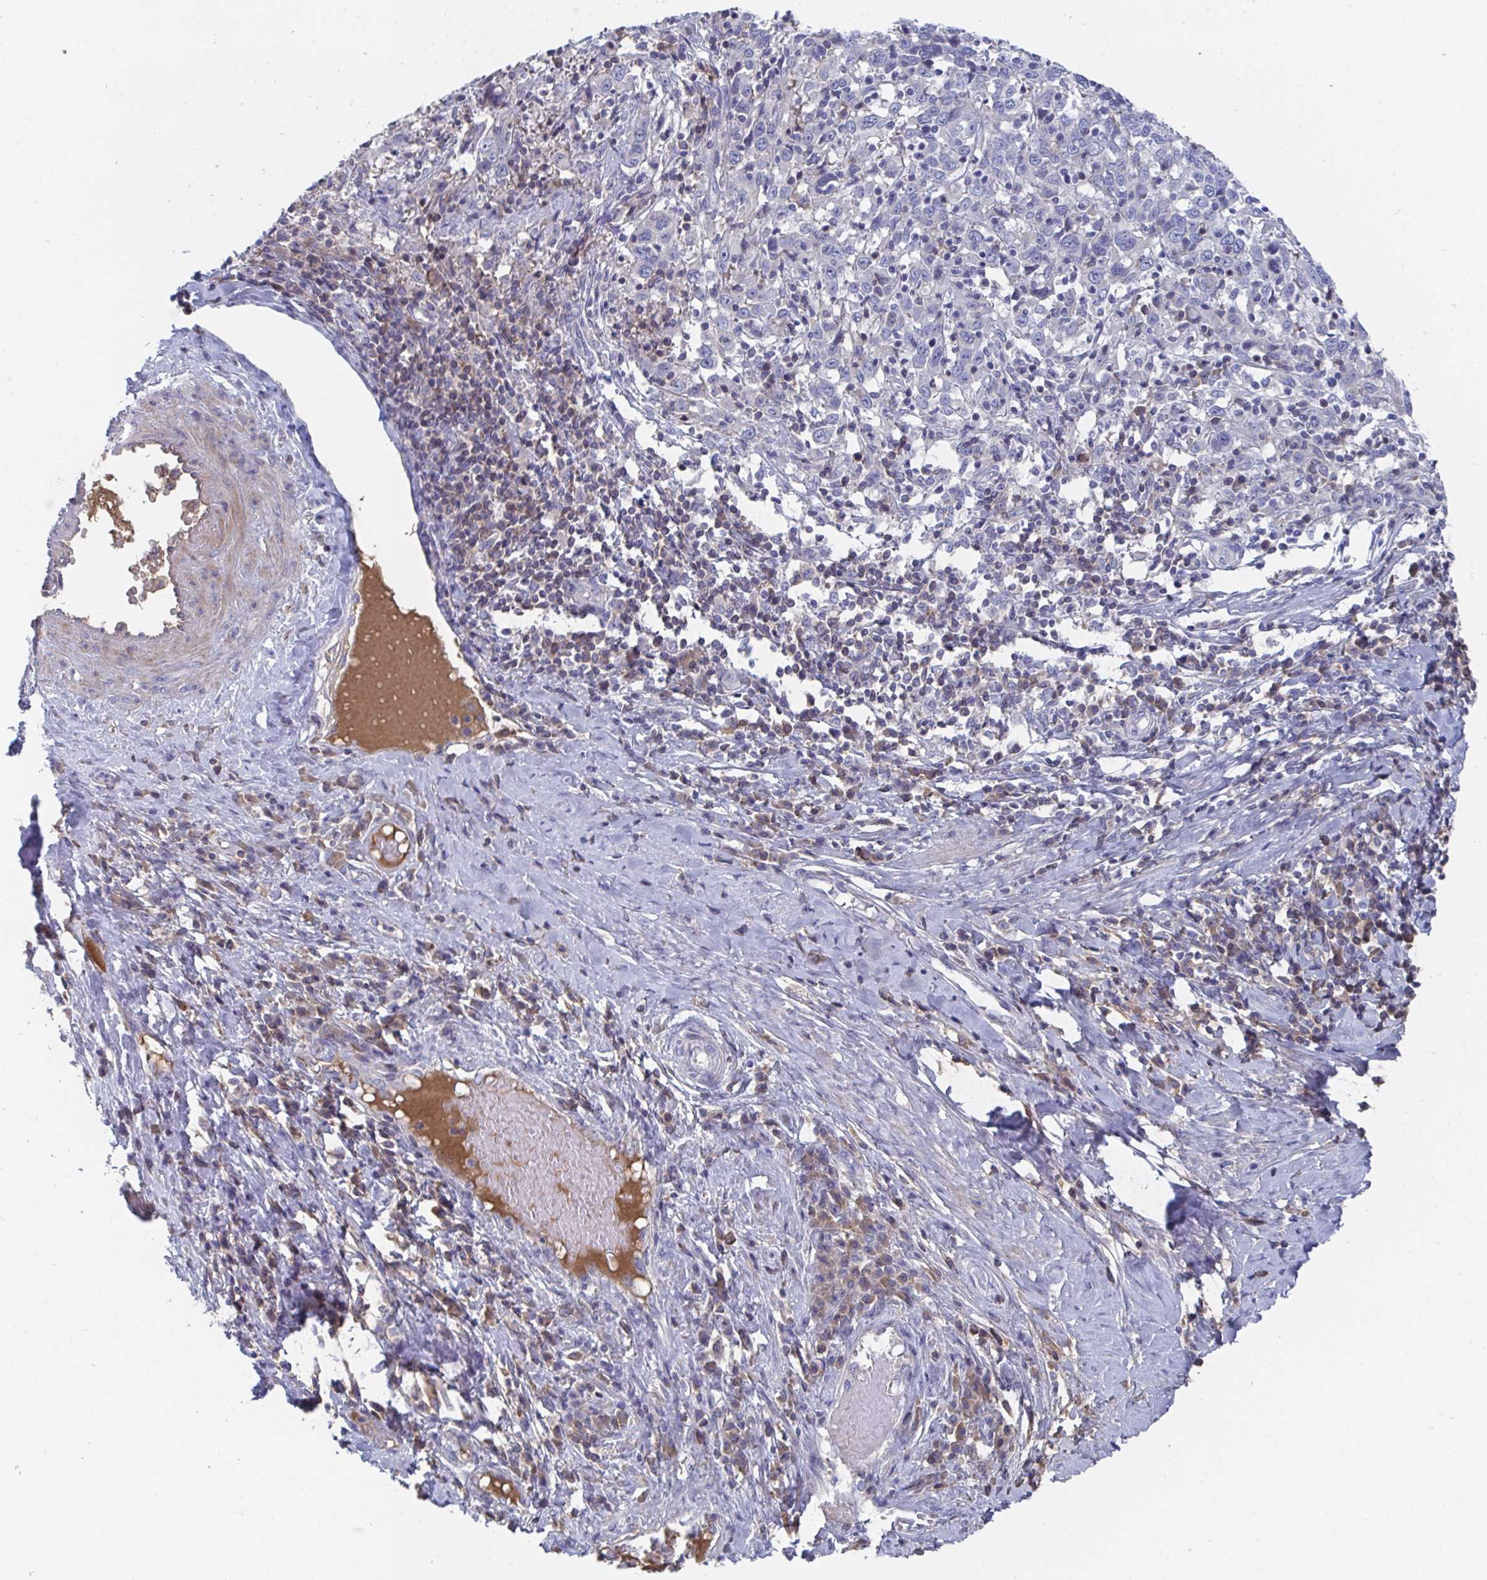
{"staining": {"intensity": "negative", "quantity": "none", "location": "none"}, "tissue": "cervical cancer", "cell_type": "Tumor cells", "image_type": "cancer", "snomed": [{"axis": "morphology", "description": "Squamous cell carcinoma, NOS"}, {"axis": "topography", "description": "Cervix"}], "caption": "Immunohistochemical staining of cervical squamous cell carcinoma displays no significant staining in tumor cells.", "gene": "TNFAIP6", "patient": {"sex": "female", "age": 46}}